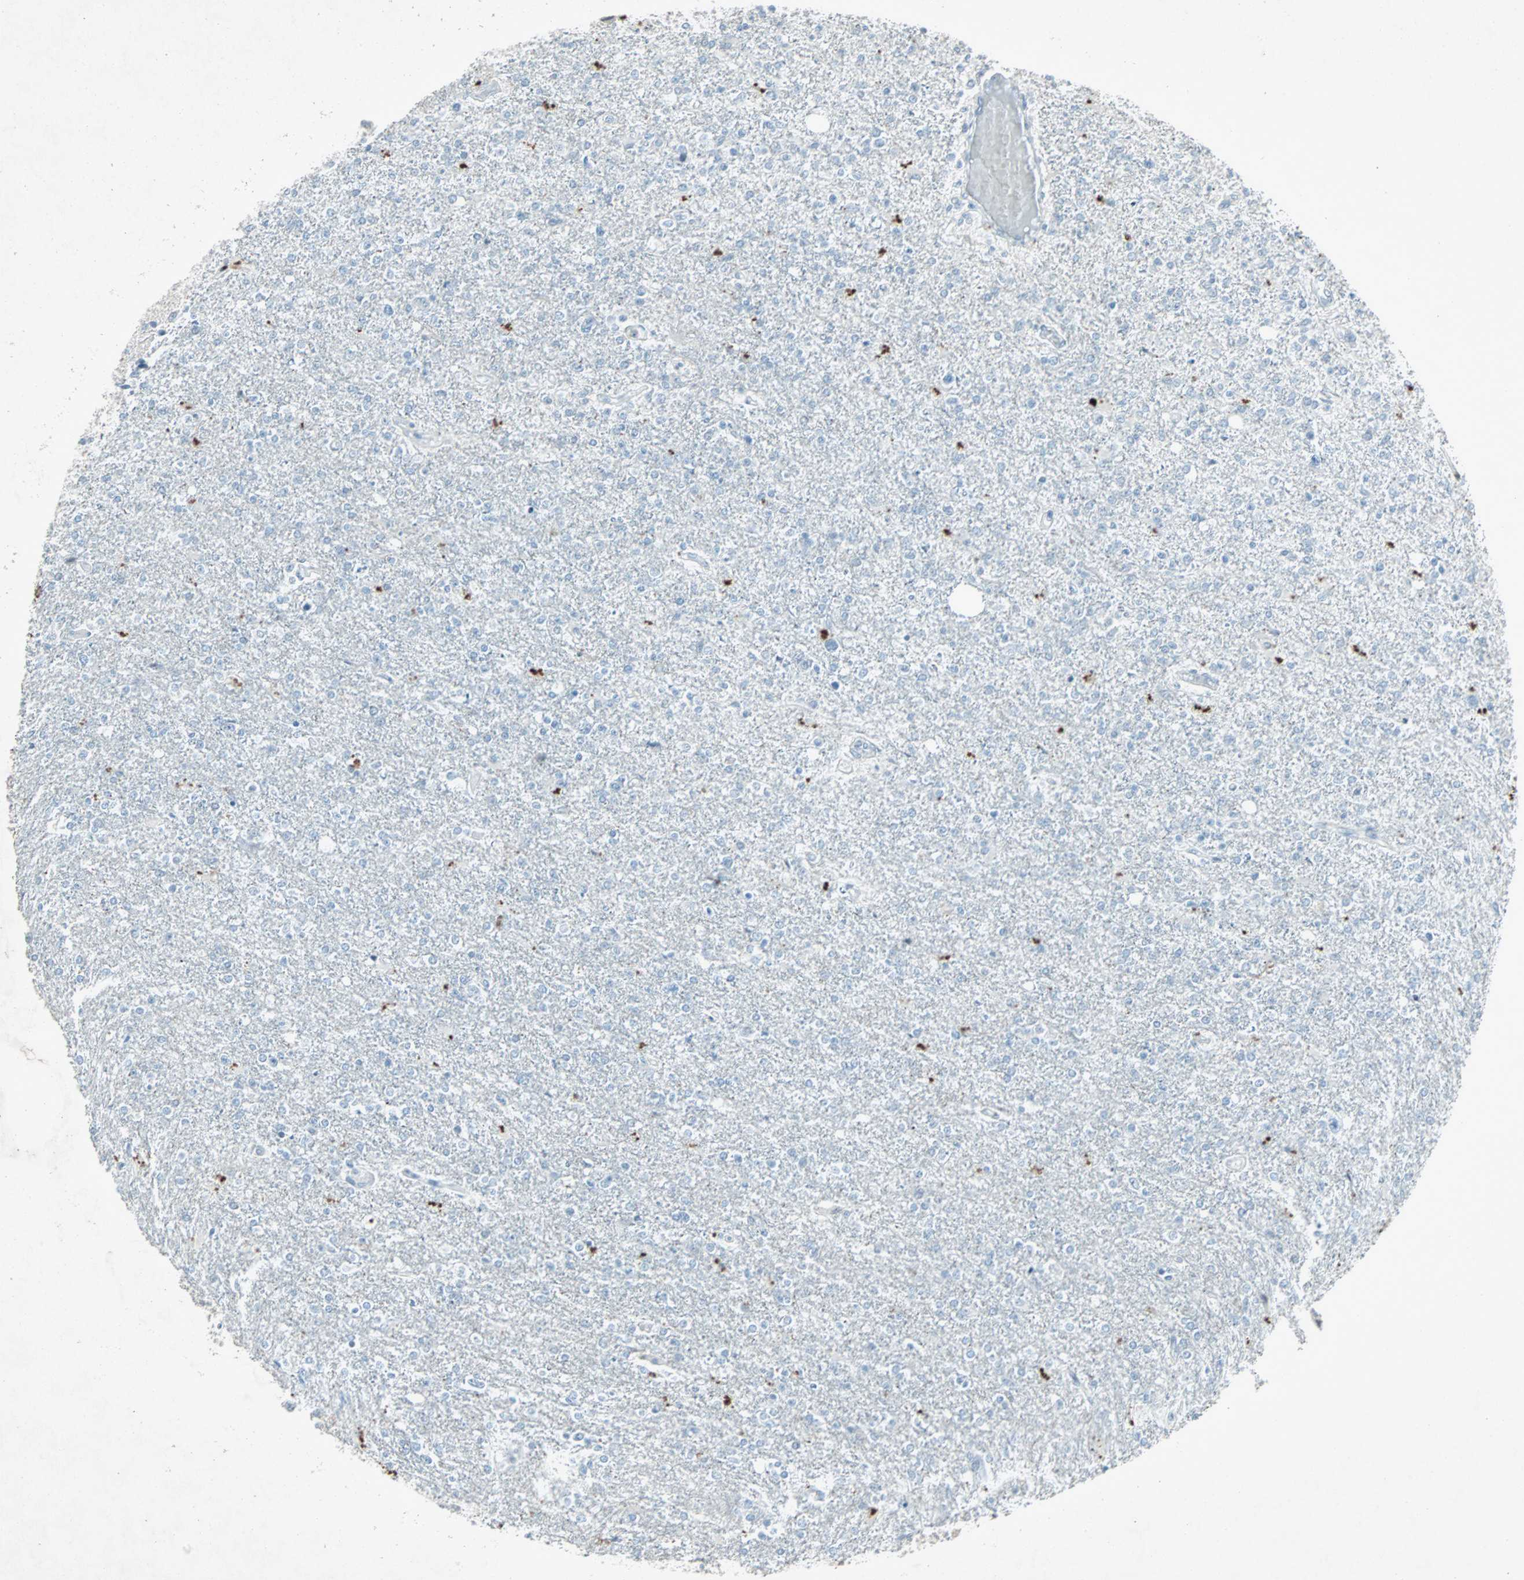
{"staining": {"intensity": "negative", "quantity": "none", "location": "none"}, "tissue": "glioma", "cell_type": "Tumor cells", "image_type": "cancer", "snomed": [{"axis": "morphology", "description": "Glioma, malignant, High grade"}, {"axis": "topography", "description": "Cerebral cortex"}], "caption": "This is an immunohistochemistry (IHC) micrograph of high-grade glioma (malignant). There is no staining in tumor cells.", "gene": "LANCL3", "patient": {"sex": "male", "age": 76}}